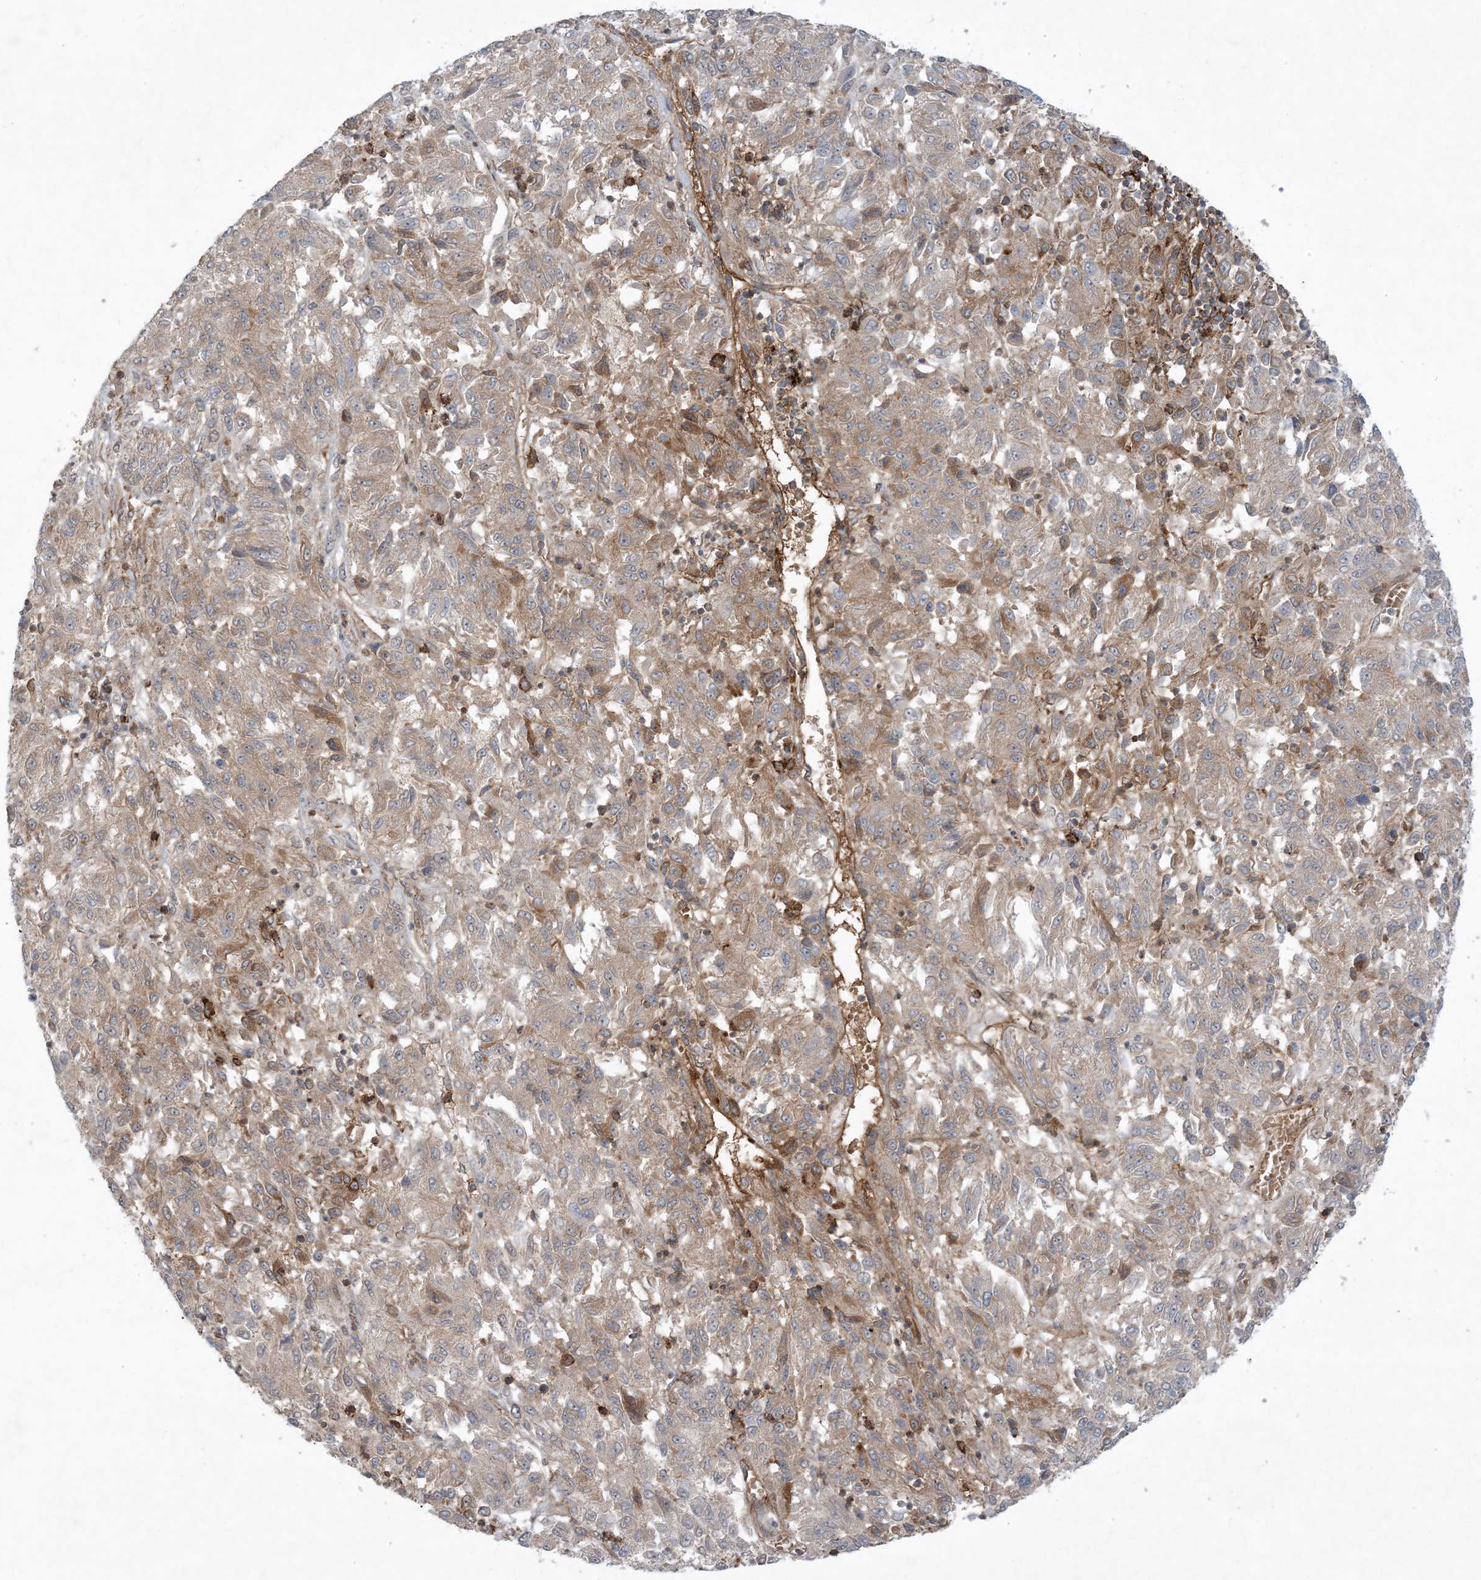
{"staining": {"intensity": "weak", "quantity": "25%-75%", "location": "cytoplasmic/membranous"}, "tissue": "melanoma", "cell_type": "Tumor cells", "image_type": "cancer", "snomed": [{"axis": "morphology", "description": "Malignant melanoma, Metastatic site"}, {"axis": "topography", "description": "Lung"}], "caption": "Malignant melanoma (metastatic site) stained for a protein (brown) reveals weak cytoplasmic/membranous positive expression in about 25%-75% of tumor cells.", "gene": "STAM2", "patient": {"sex": "male", "age": 64}}